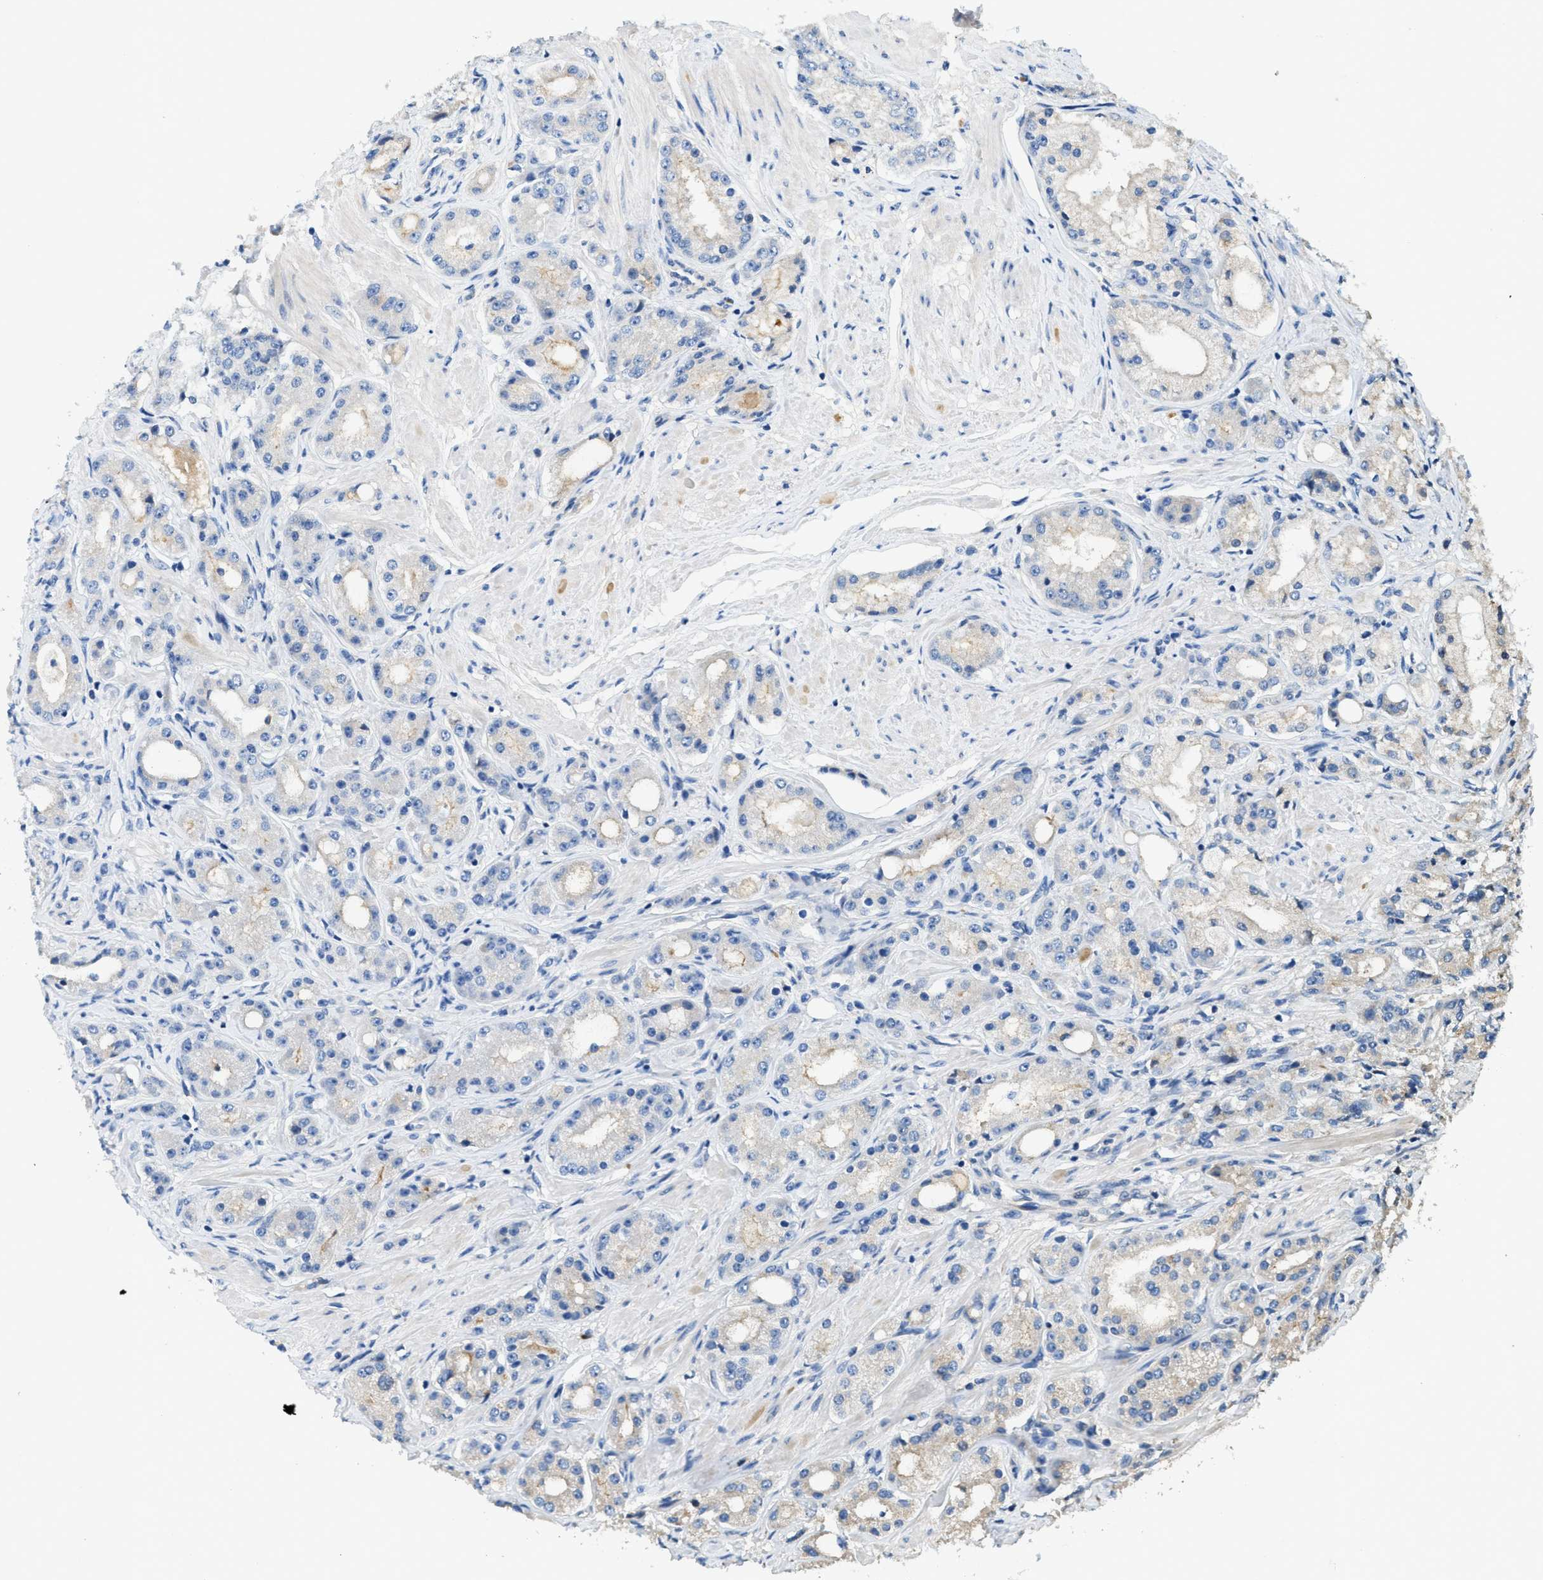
{"staining": {"intensity": "negative", "quantity": "none", "location": "none"}, "tissue": "prostate cancer", "cell_type": "Tumor cells", "image_type": "cancer", "snomed": [{"axis": "morphology", "description": "Adenocarcinoma, Low grade"}, {"axis": "topography", "description": "Prostate"}], "caption": "Immunohistochemistry (IHC) micrograph of neoplastic tissue: prostate cancer stained with DAB exhibits no significant protein expression in tumor cells.", "gene": "RIPK2", "patient": {"sex": "male", "age": 63}}